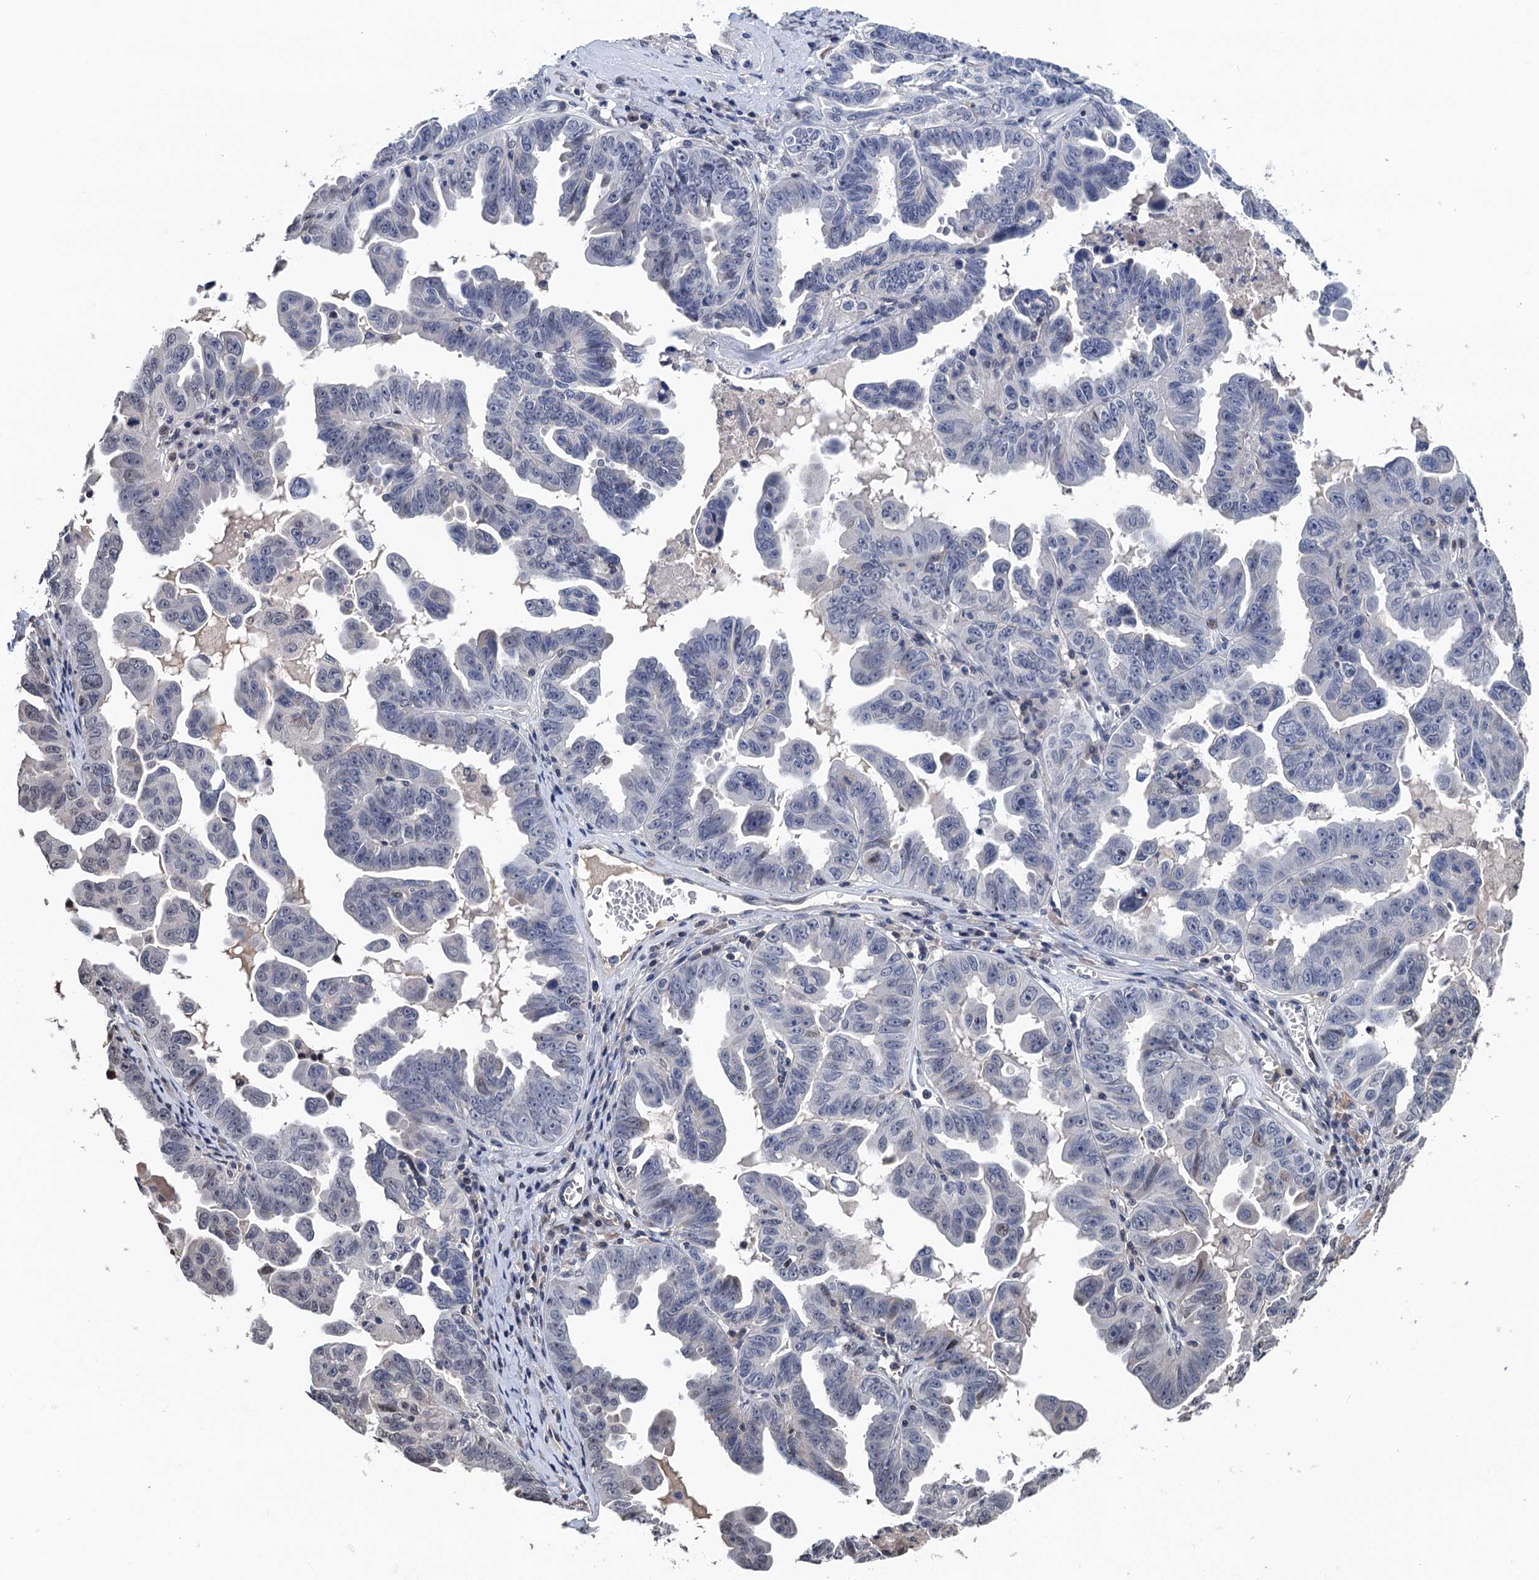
{"staining": {"intensity": "weak", "quantity": "<25%", "location": "nuclear"}, "tissue": "ovarian cancer", "cell_type": "Tumor cells", "image_type": "cancer", "snomed": [{"axis": "morphology", "description": "Carcinoma, endometroid"}, {"axis": "topography", "description": "Ovary"}], "caption": "DAB (3,3'-diaminobenzidine) immunohistochemical staining of human ovarian cancer (endometroid carcinoma) shows no significant expression in tumor cells.", "gene": "ART5", "patient": {"sex": "female", "age": 62}}